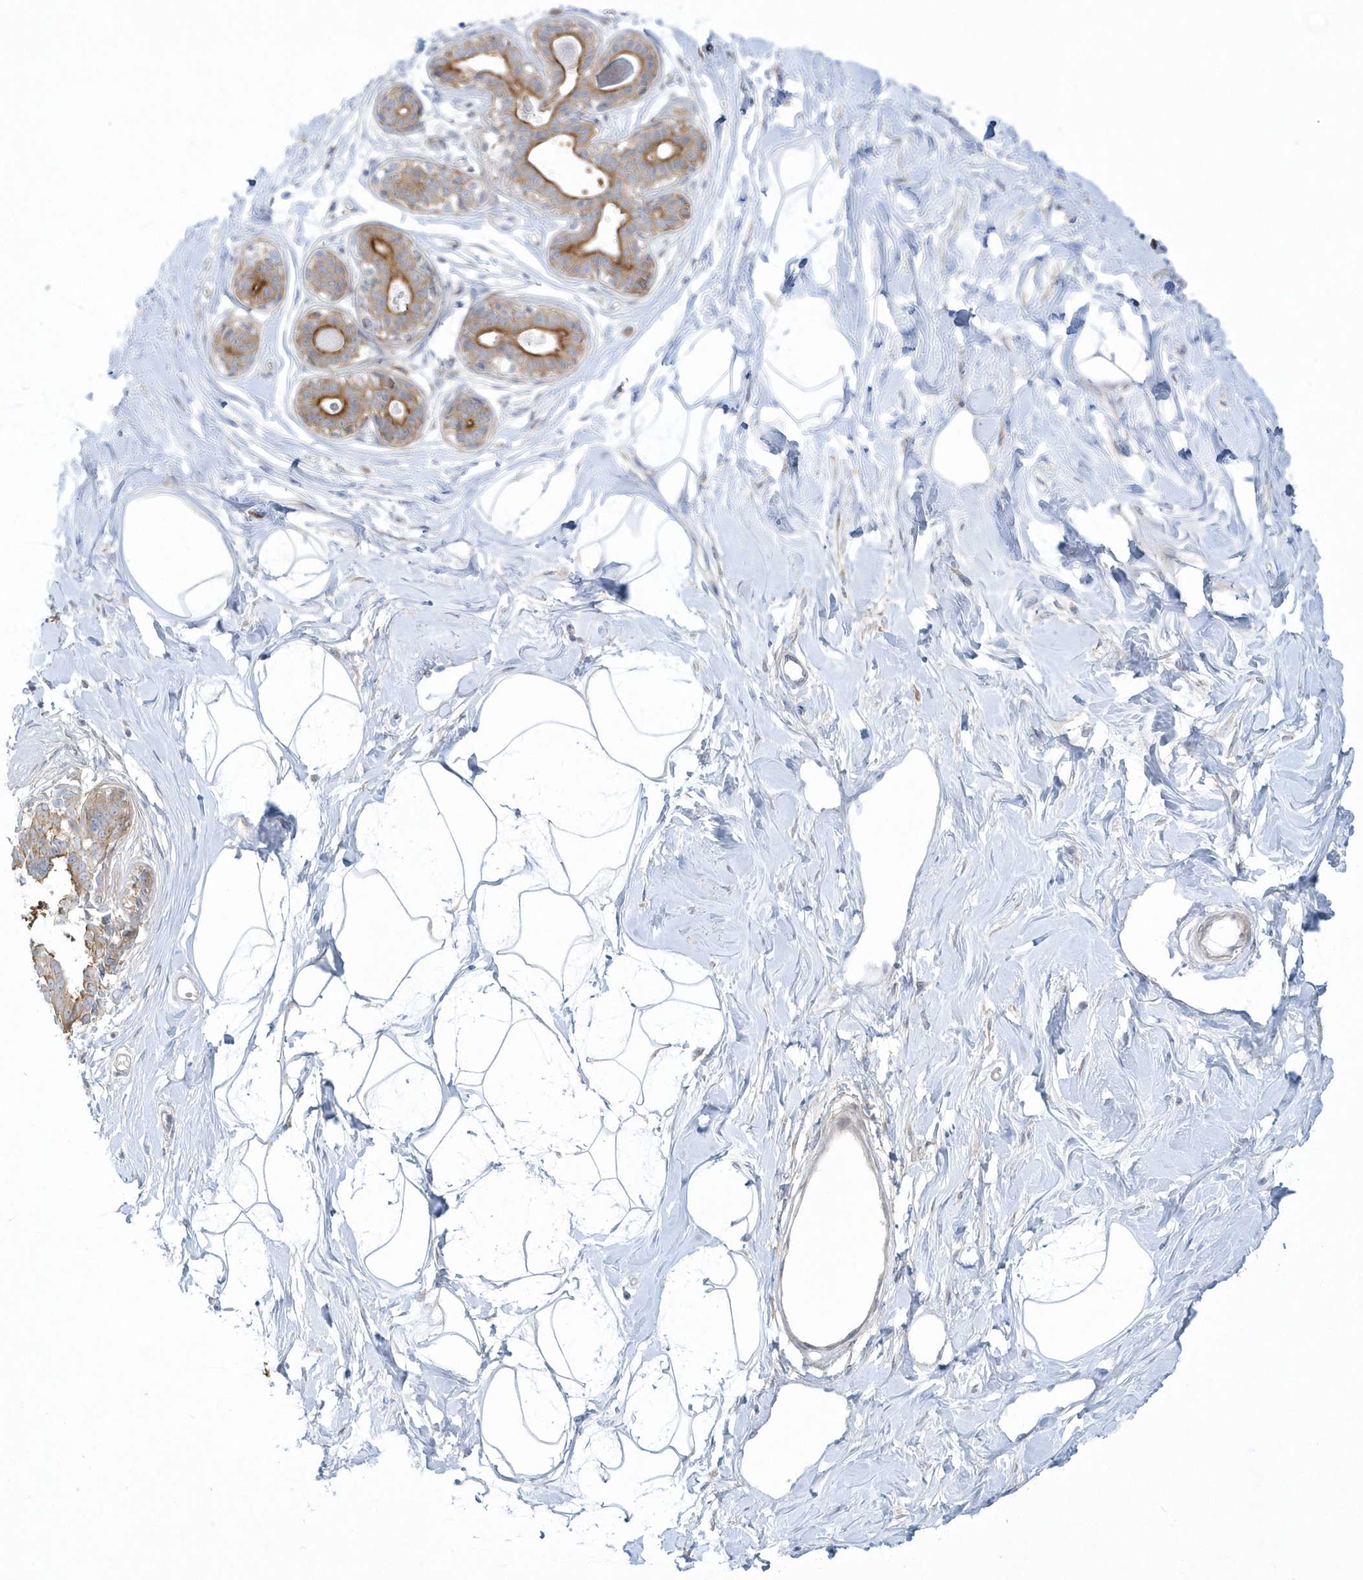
{"staining": {"intensity": "negative", "quantity": "25%-75%", "location": "cytoplasmic/membranous"}, "tissue": "breast", "cell_type": "Adipocytes", "image_type": "normal", "snomed": [{"axis": "morphology", "description": "Normal tissue, NOS"}, {"axis": "topography", "description": "Breast"}], "caption": "Normal breast was stained to show a protein in brown. There is no significant positivity in adipocytes. Brightfield microscopy of immunohistochemistry (IHC) stained with DAB (brown) and hematoxylin (blue), captured at high magnification.", "gene": "DNAJC18", "patient": {"sex": "female", "age": 45}}